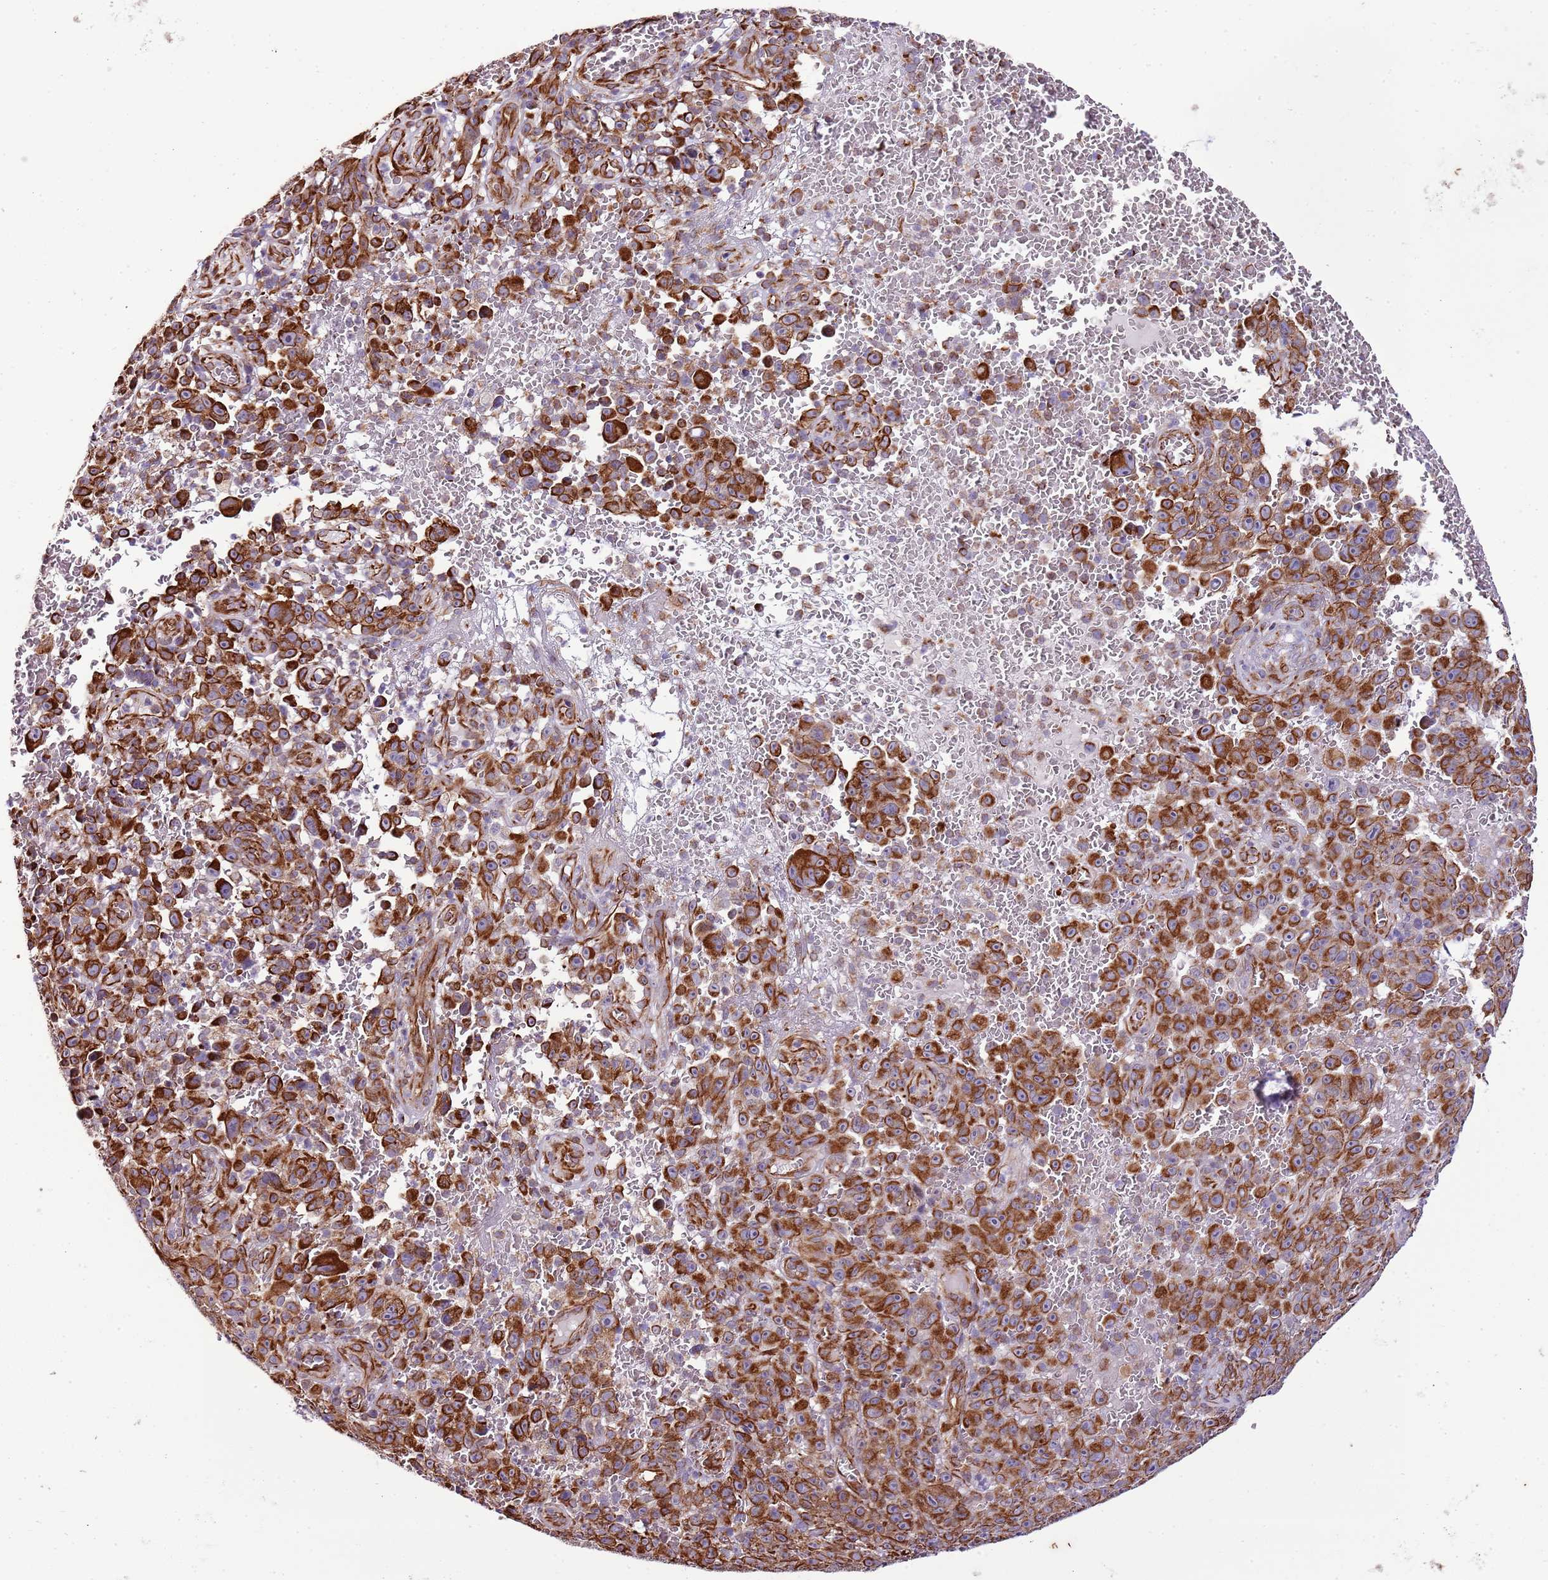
{"staining": {"intensity": "strong", "quantity": ">75%", "location": "cytoplasmic/membranous"}, "tissue": "melanoma", "cell_type": "Tumor cells", "image_type": "cancer", "snomed": [{"axis": "morphology", "description": "Malignant melanoma, NOS"}, {"axis": "topography", "description": "Skin"}], "caption": "This histopathology image exhibits IHC staining of malignant melanoma, with high strong cytoplasmic/membranous staining in about >75% of tumor cells.", "gene": "ZNF786", "patient": {"sex": "female", "age": 82}}